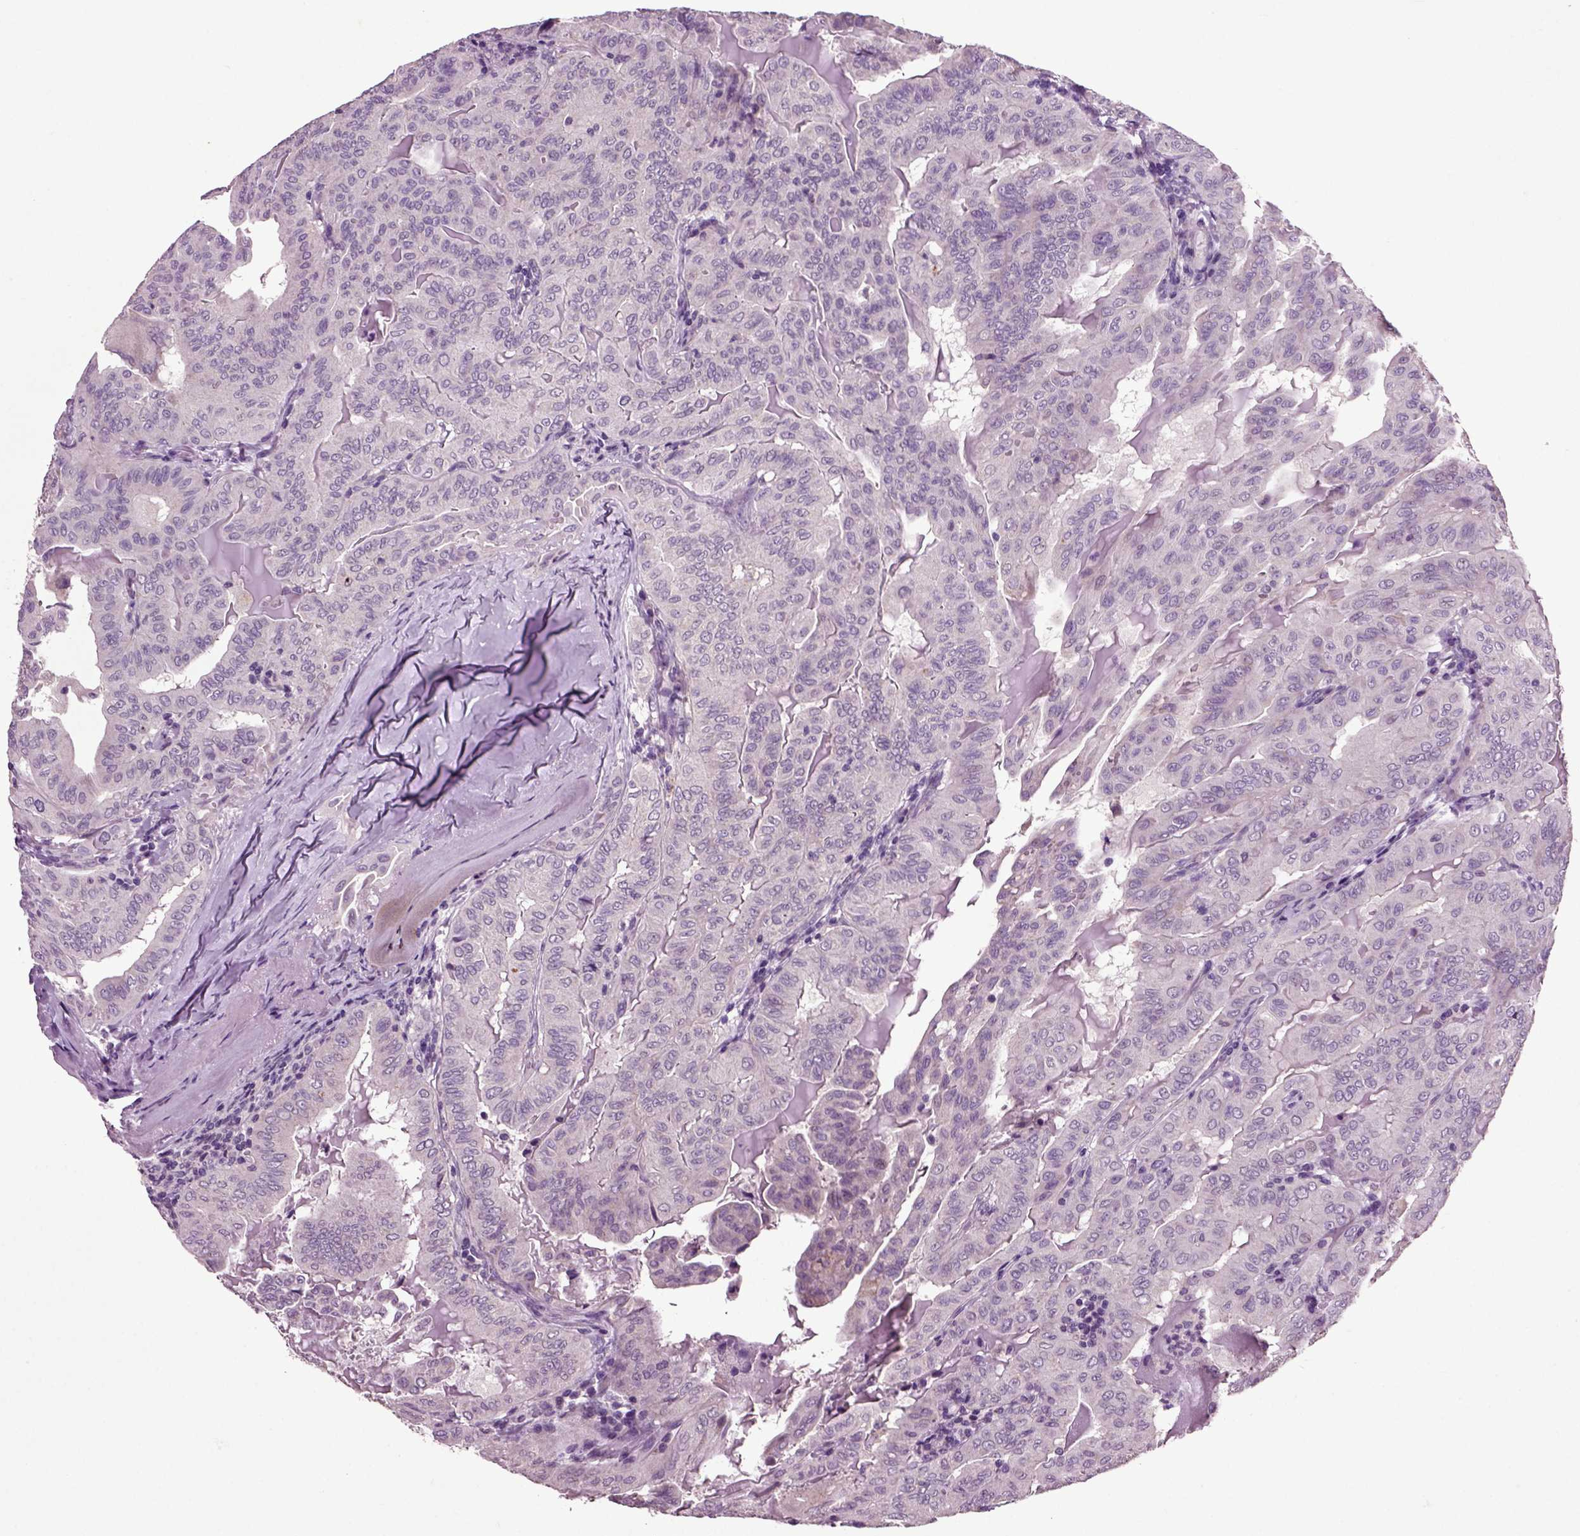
{"staining": {"intensity": "negative", "quantity": "none", "location": "none"}, "tissue": "thyroid cancer", "cell_type": "Tumor cells", "image_type": "cancer", "snomed": [{"axis": "morphology", "description": "Papillary adenocarcinoma, NOS"}, {"axis": "topography", "description": "Thyroid gland"}], "caption": "This micrograph is of thyroid cancer (papillary adenocarcinoma) stained with IHC to label a protein in brown with the nuclei are counter-stained blue. There is no expression in tumor cells. The staining was performed using DAB to visualize the protein expression in brown, while the nuclei were stained in blue with hematoxylin (Magnification: 20x).", "gene": "CRHR1", "patient": {"sex": "female", "age": 68}}